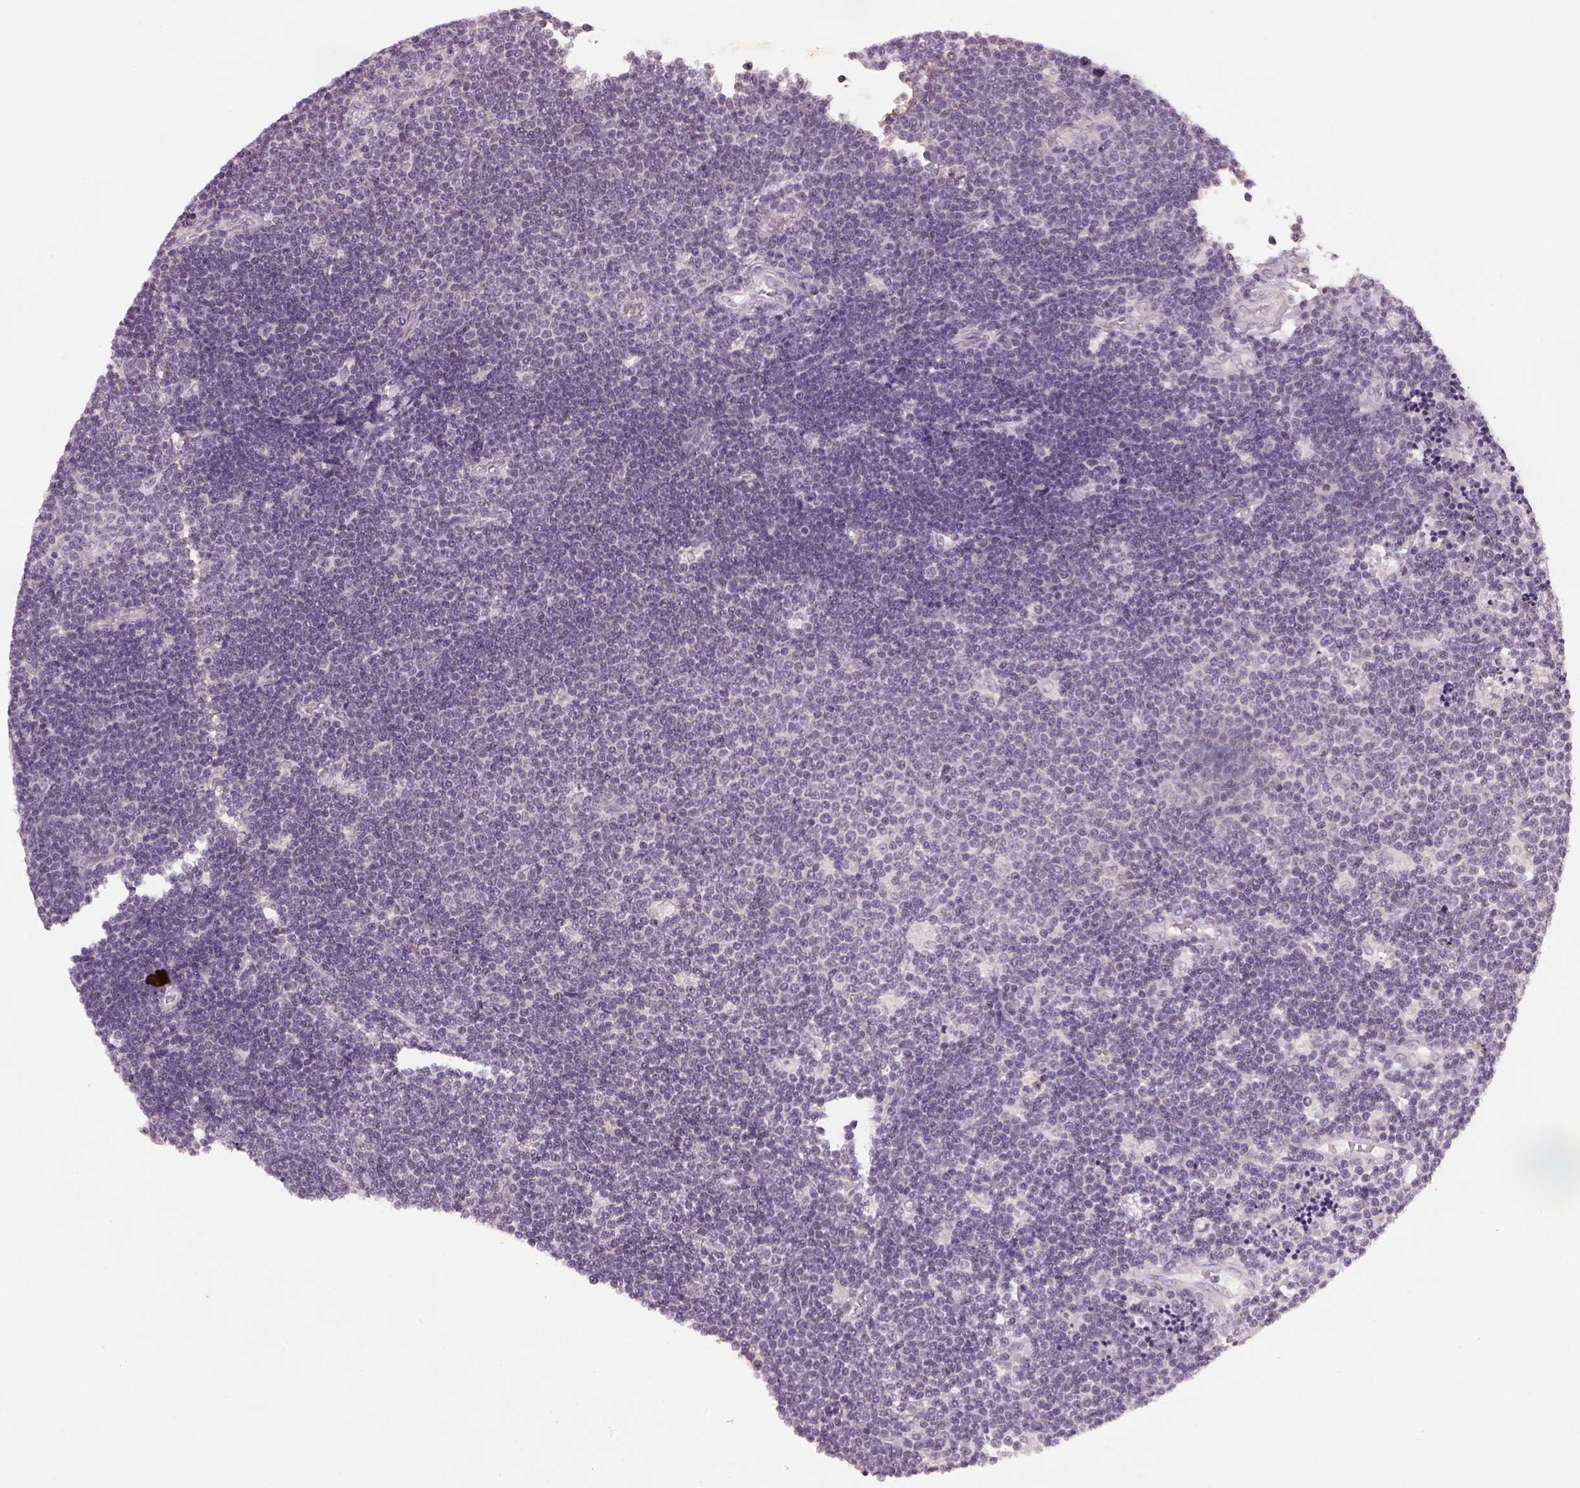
{"staining": {"intensity": "negative", "quantity": "none", "location": "none"}, "tissue": "lymphoma", "cell_type": "Tumor cells", "image_type": "cancer", "snomed": [{"axis": "morphology", "description": "Malignant lymphoma, non-Hodgkin's type, Low grade"}, {"axis": "topography", "description": "Brain"}], "caption": "The IHC micrograph has no significant expression in tumor cells of malignant lymphoma, non-Hodgkin's type (low-grade) tissue.", "gene": "GDNF", "patient": {"sex": "female", "age": 66}}